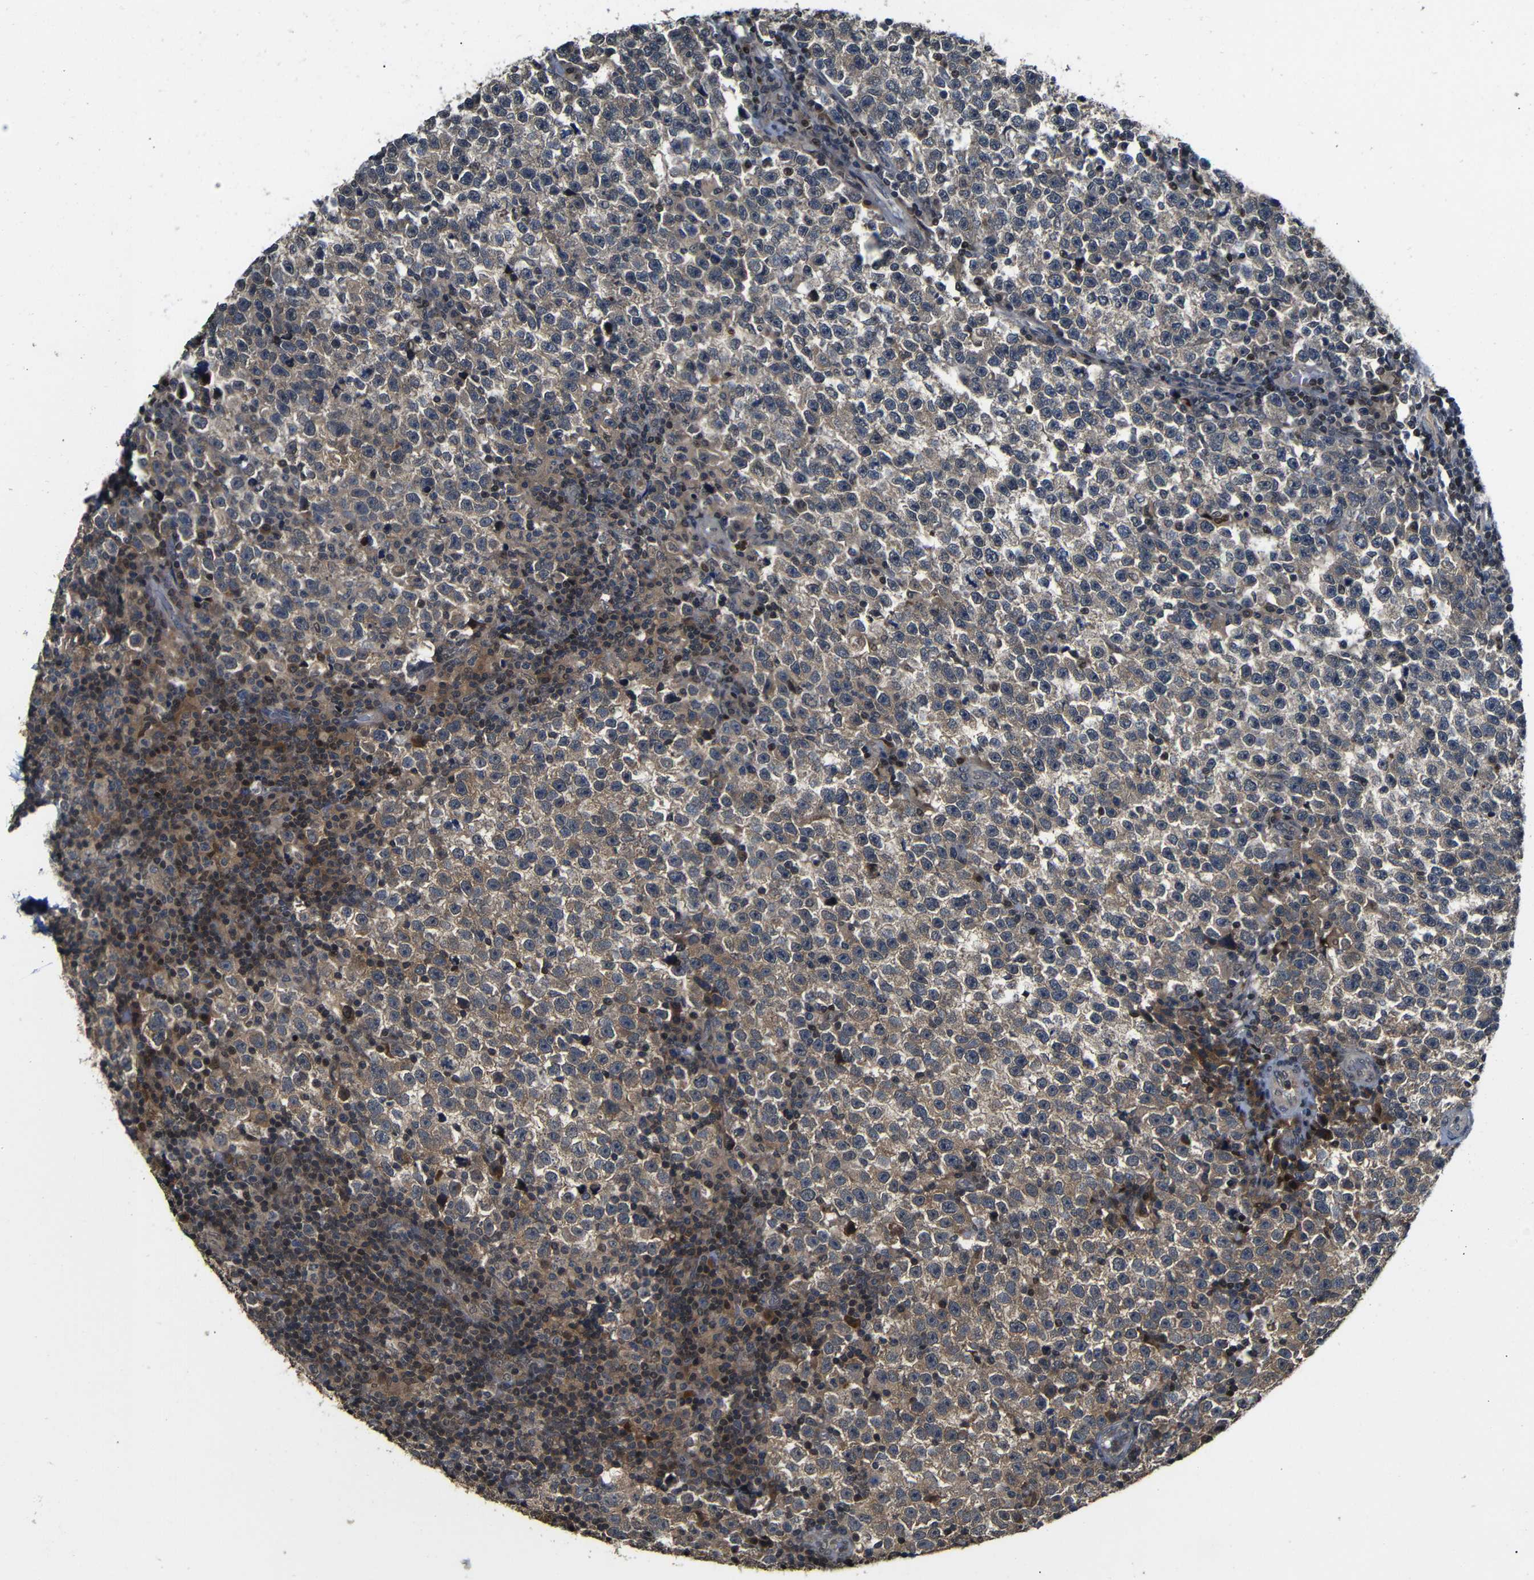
{"staining": {"intensity": "weak", "quantity": ">75%", "location": "cytoplasmic/membranous"}, "tissue": "testis cancer", "cell_type": "Tumor cells", "image_type": "cancer", "snomed": [{"axis": "morphology", "description": "Seminoma, NOS"}, {"axis": "topography", "description": "Testis"}], "caption": "Testis seminoma was stained to show a protein in brown. There is low levels of weak cytoplasmic/membranous expression in about >75% of tumor cells.", "gene": "ATG12", "patient": {"sex": "male", "age": 43}}